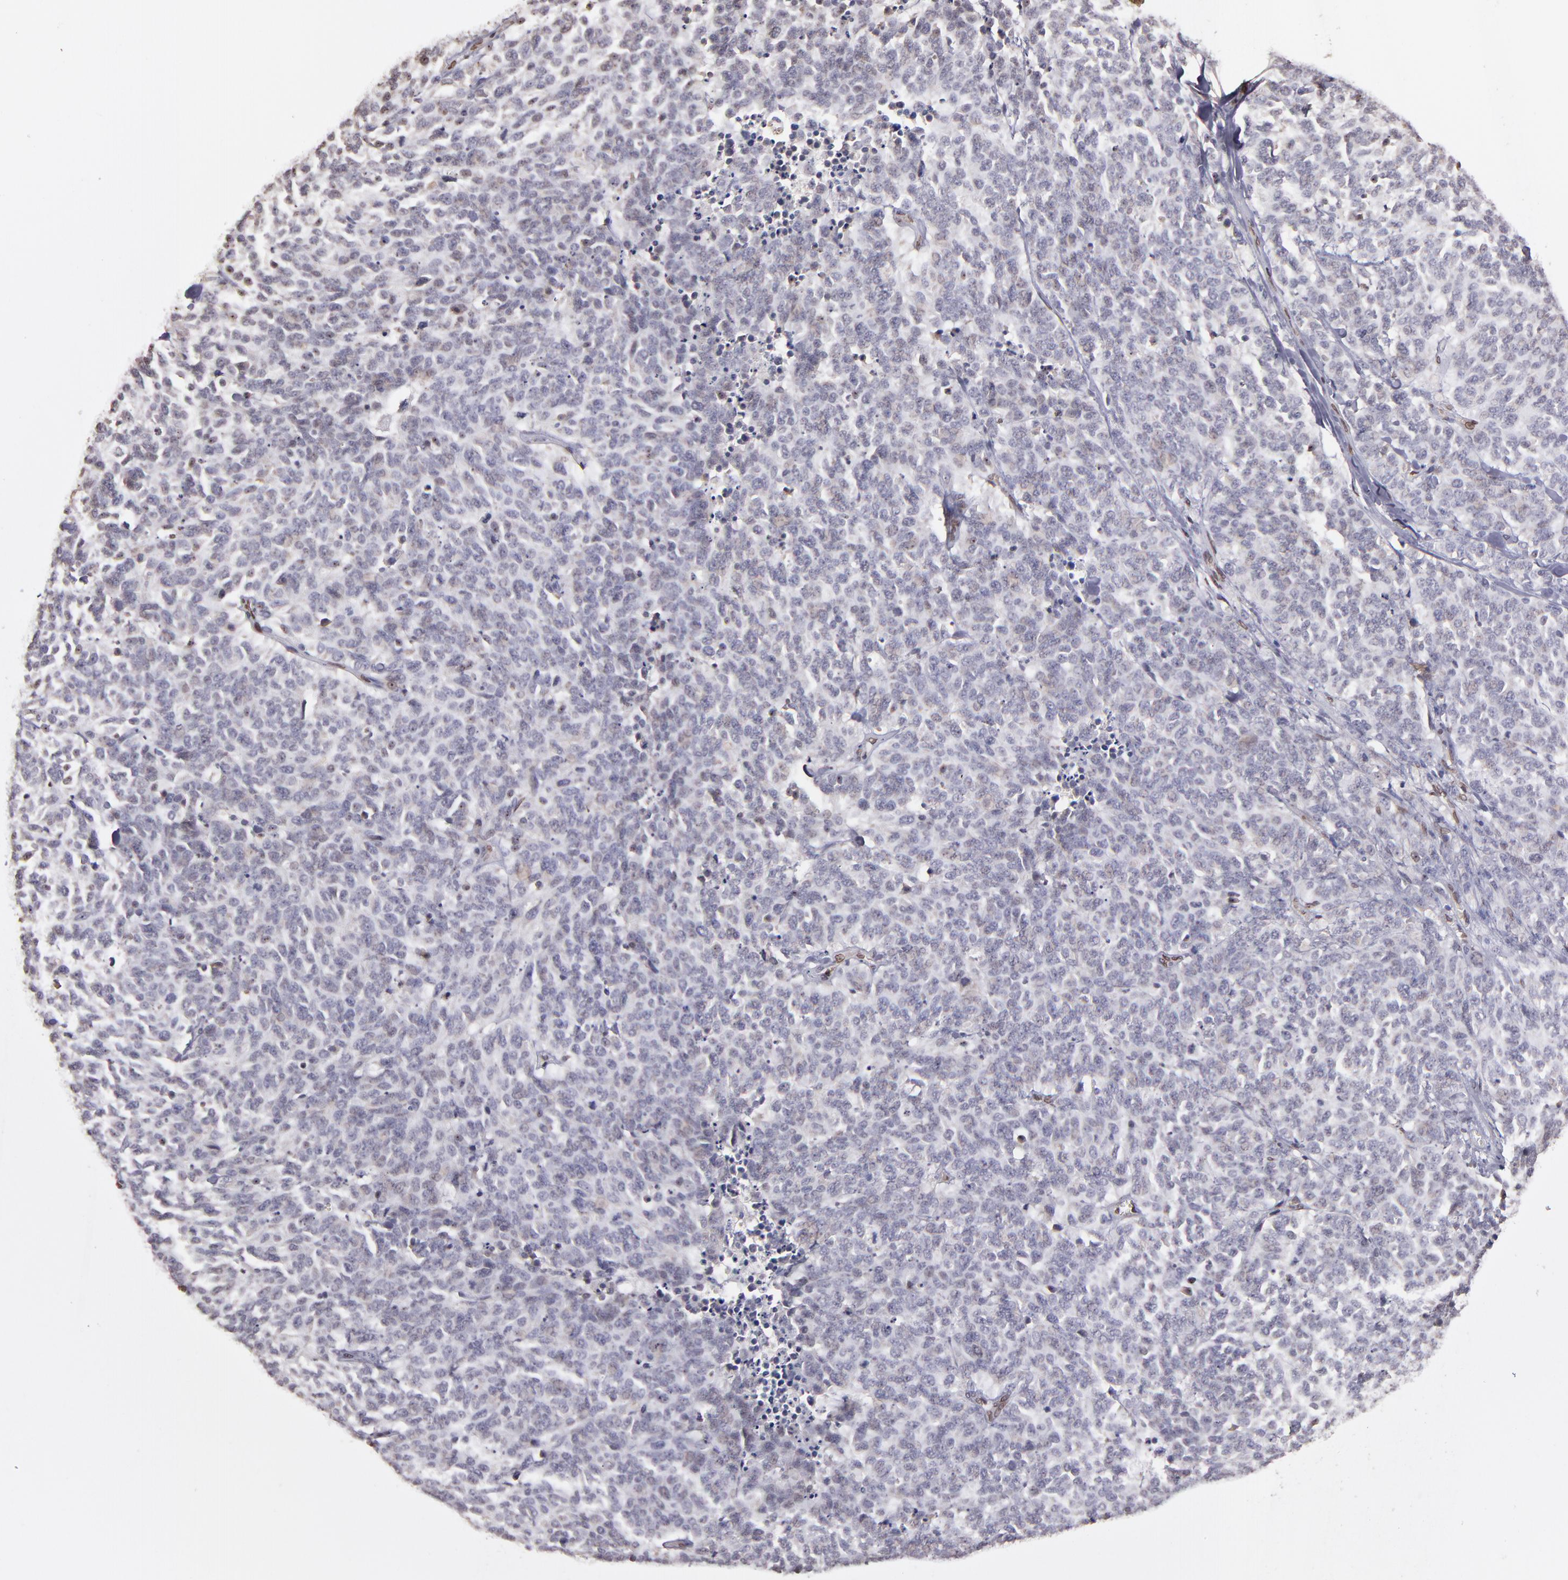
{"staining": {"intensity": "negative", "quantity": "none", "location": "none"}, "tissue": "lung cancer", "cell_type": "Tumor cells", "image_type": "cancer", "snomed": [{"axis": "morphology", "description": "Neoplasm, malignant, NOS"}, {"axis": "topography", "description": "Lung"}], "caption": "The photomicrograph demonstrates no significant positivity in tumor cells of neoplasm (malignant) (lung). Brightfield microscopy of IHC stained with DAB (brown) and hematoxylin (blue), captured at high magnification.", "gene": "PUM3", "patient": {"sex": "female", "age": 58}}